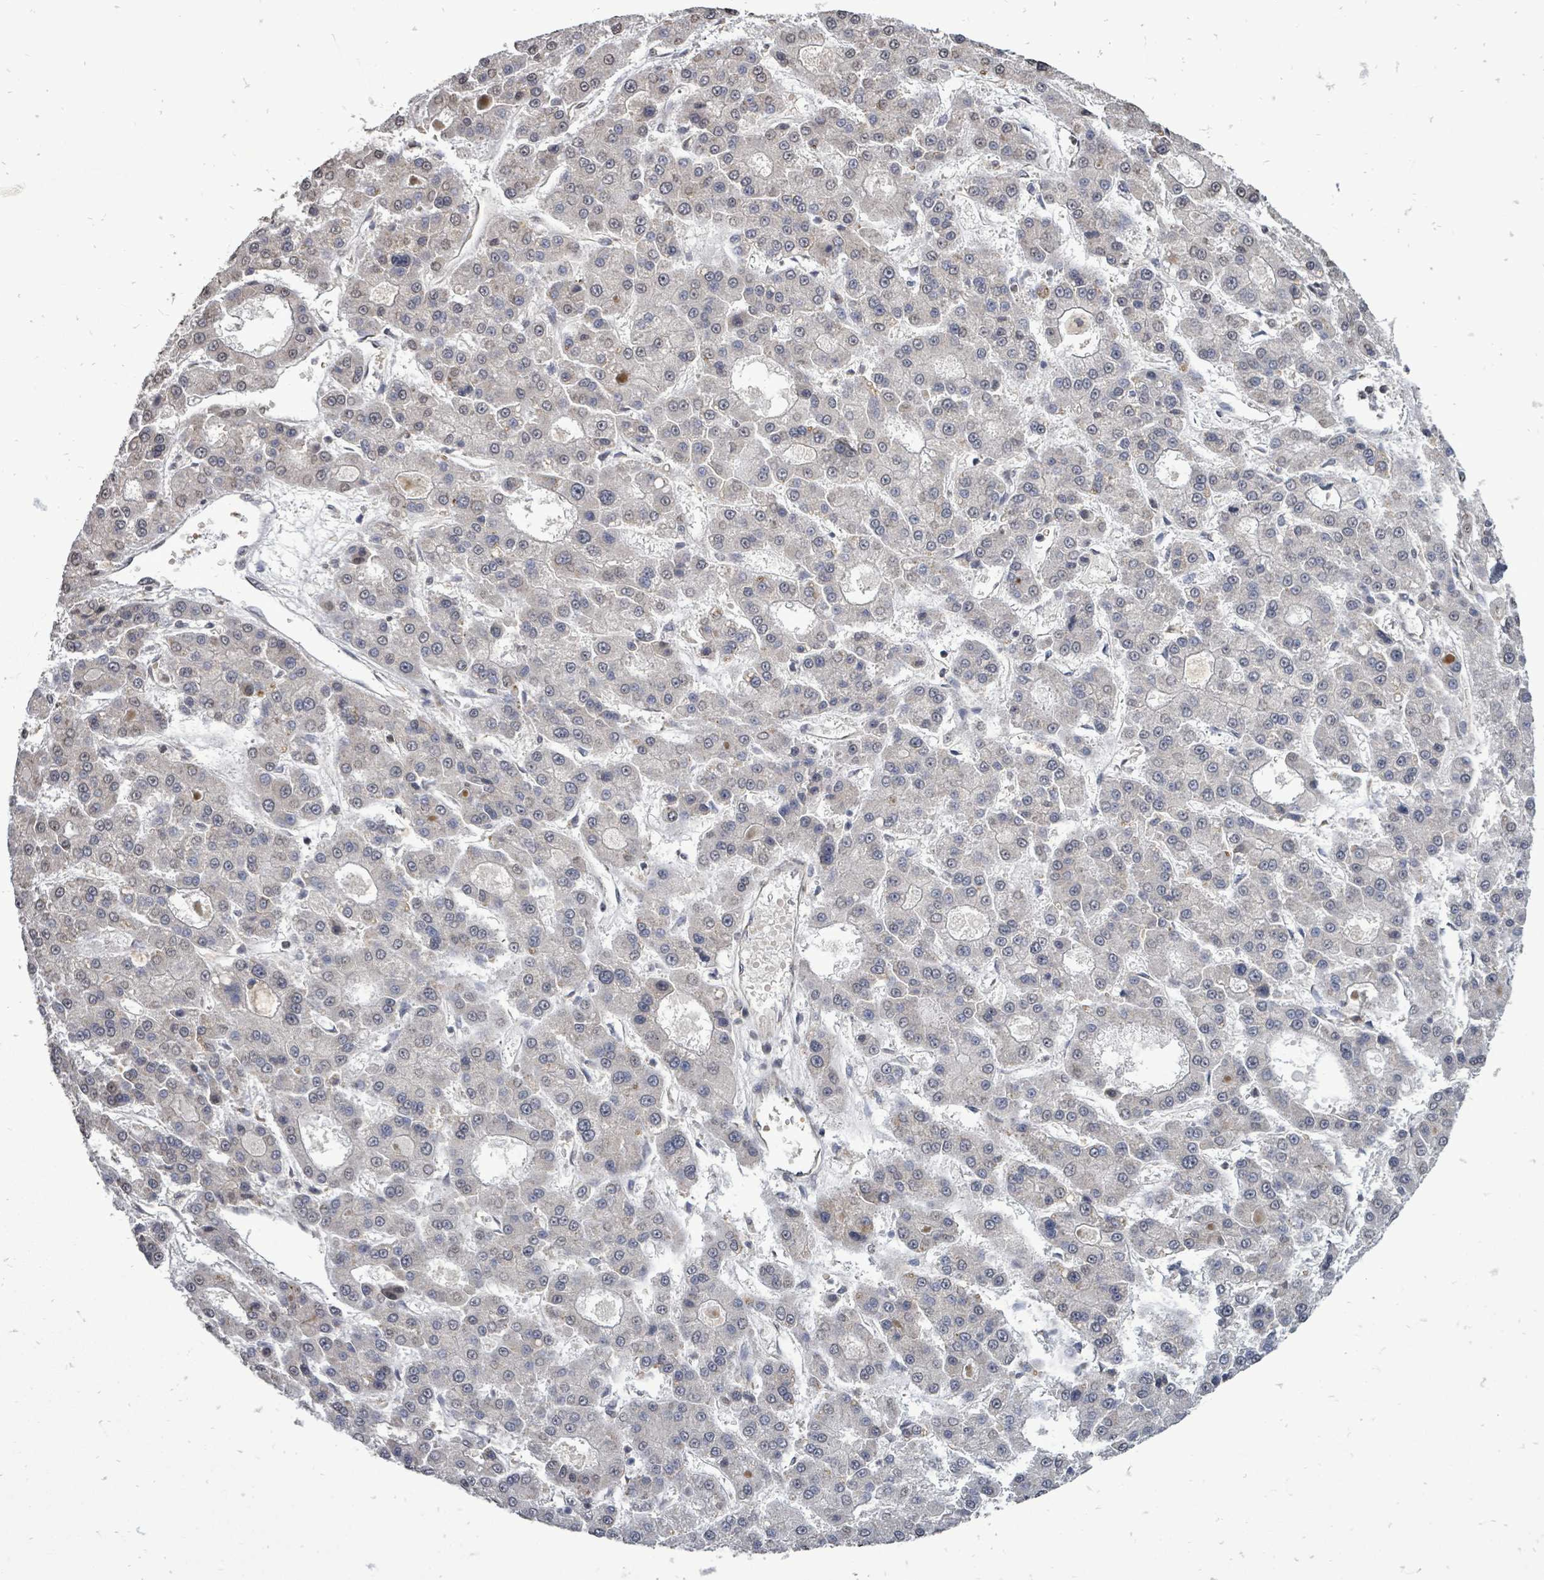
{"staining": {"intensity": "weak", "quantity": "<25%", "location": "nuclear"}, "tissue": "liver cancer", "cell_type": "Tumor cells", "image_type": "cancer", "snomed": [{"axis": "morphology", "description": "Carcinoma, Hepatocellular, NOS"}, {"axis": "topography", "description": "Liver"}], "caption": "Immunohistochemistry of hepatocellular carcinoma (liver) demonstrates no positivity in tumor cells. The staining was performed using DAB (3,3'-diaminobenzidine) to visualize the protein expression in brown, while the nuclei were stained in blue with hematoxylin (Magnification: 20x).", "gene": "RALGAPB", "patient": {"sex": "male", "age": 70}}